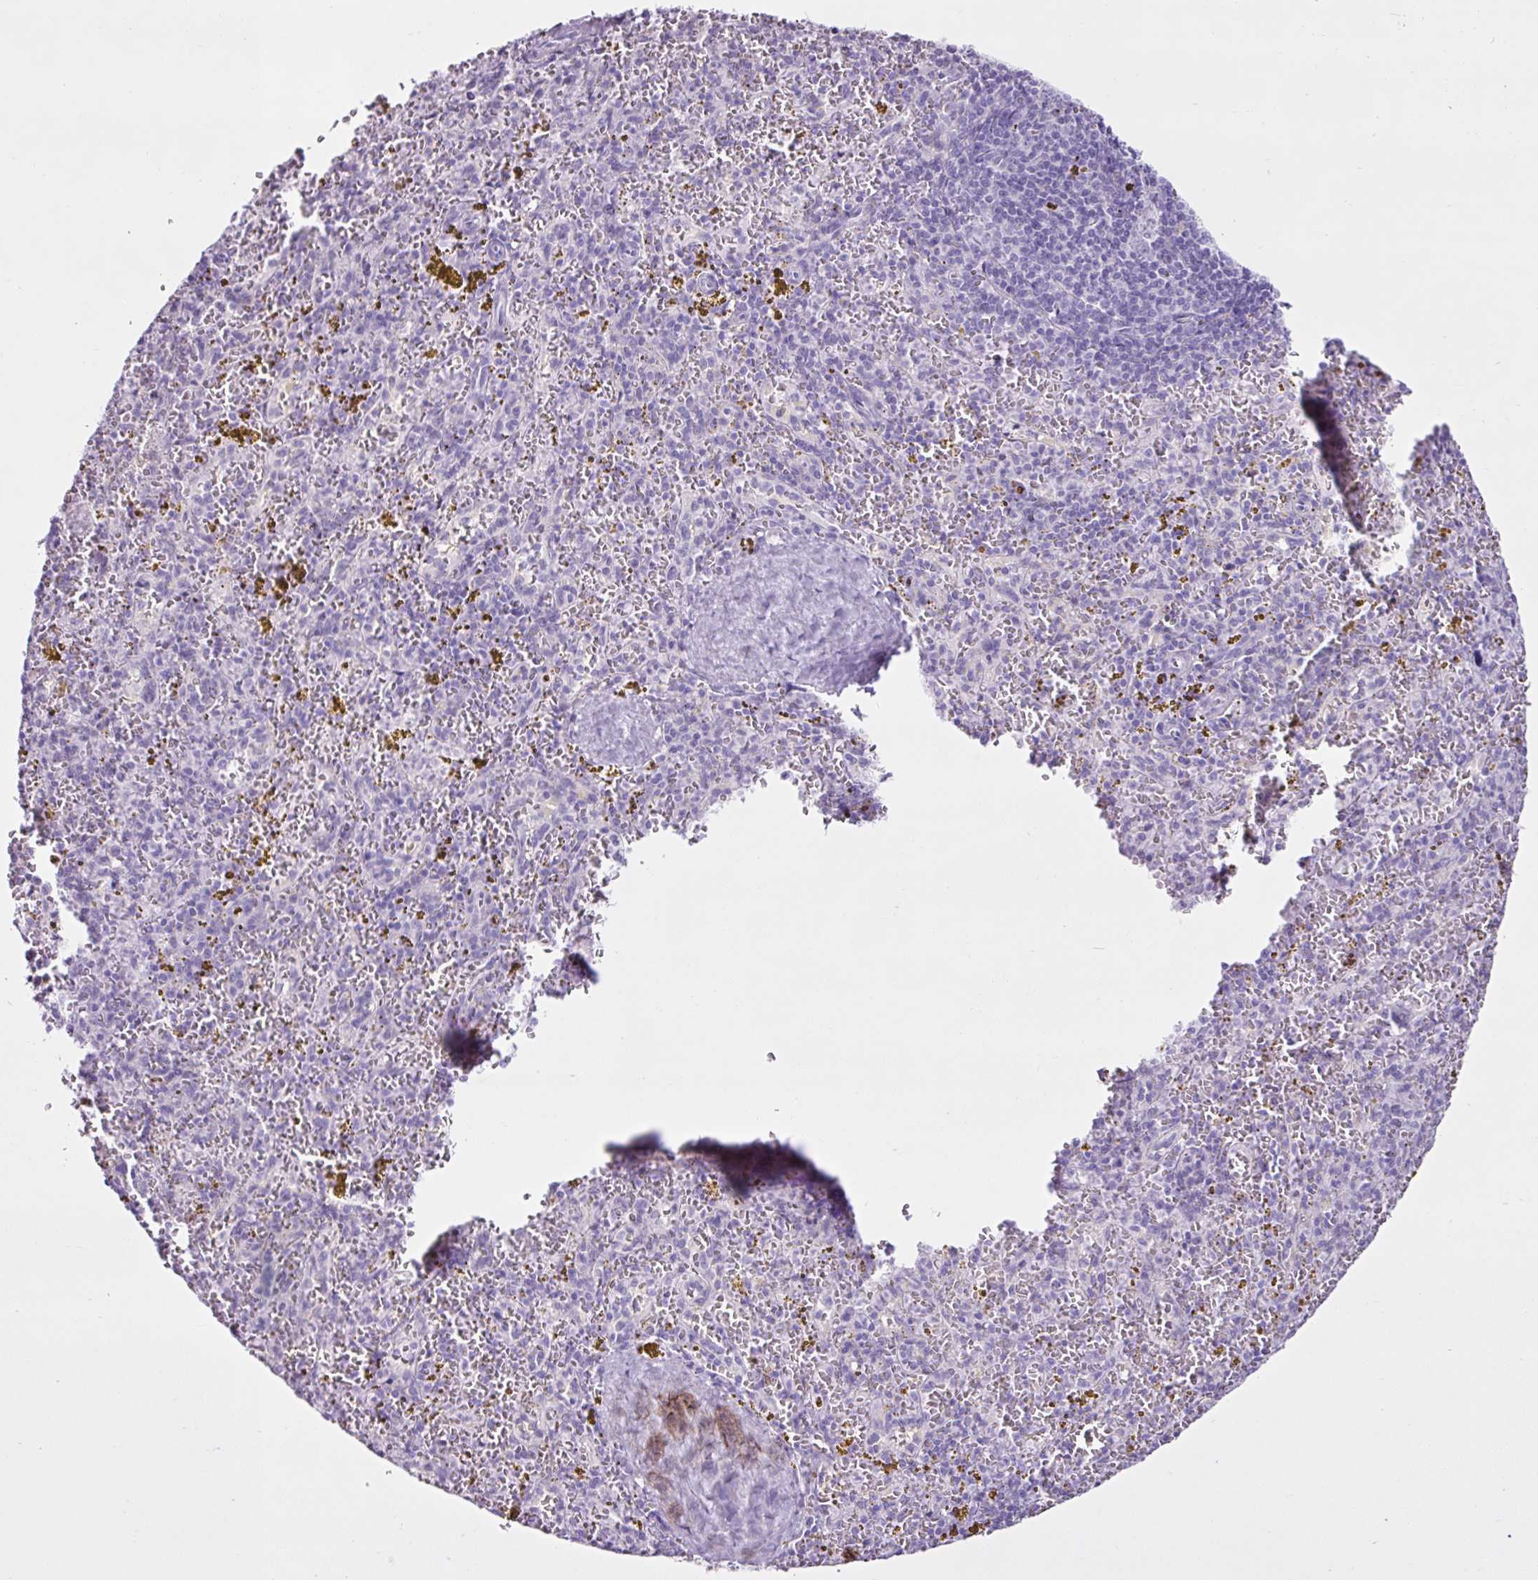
{"staining": {"intensity": "negative", "quantity": "none", "location": "none"}, "tissue": "spleen", "cell_type": "Cells in red pulp", "image_type": "normal", "snomed": [{"axis": "morphology", "description": "Normal tissue, NOS"}, {"axis": "topography", "description": "Spleen"}], "caption": "This is an immunohistochemistry photomicrograph of normal human spleen. There is no positivity in cells in red pulp.", "gene": "PGR", "patient": {"sex": "male", "age": 57}}